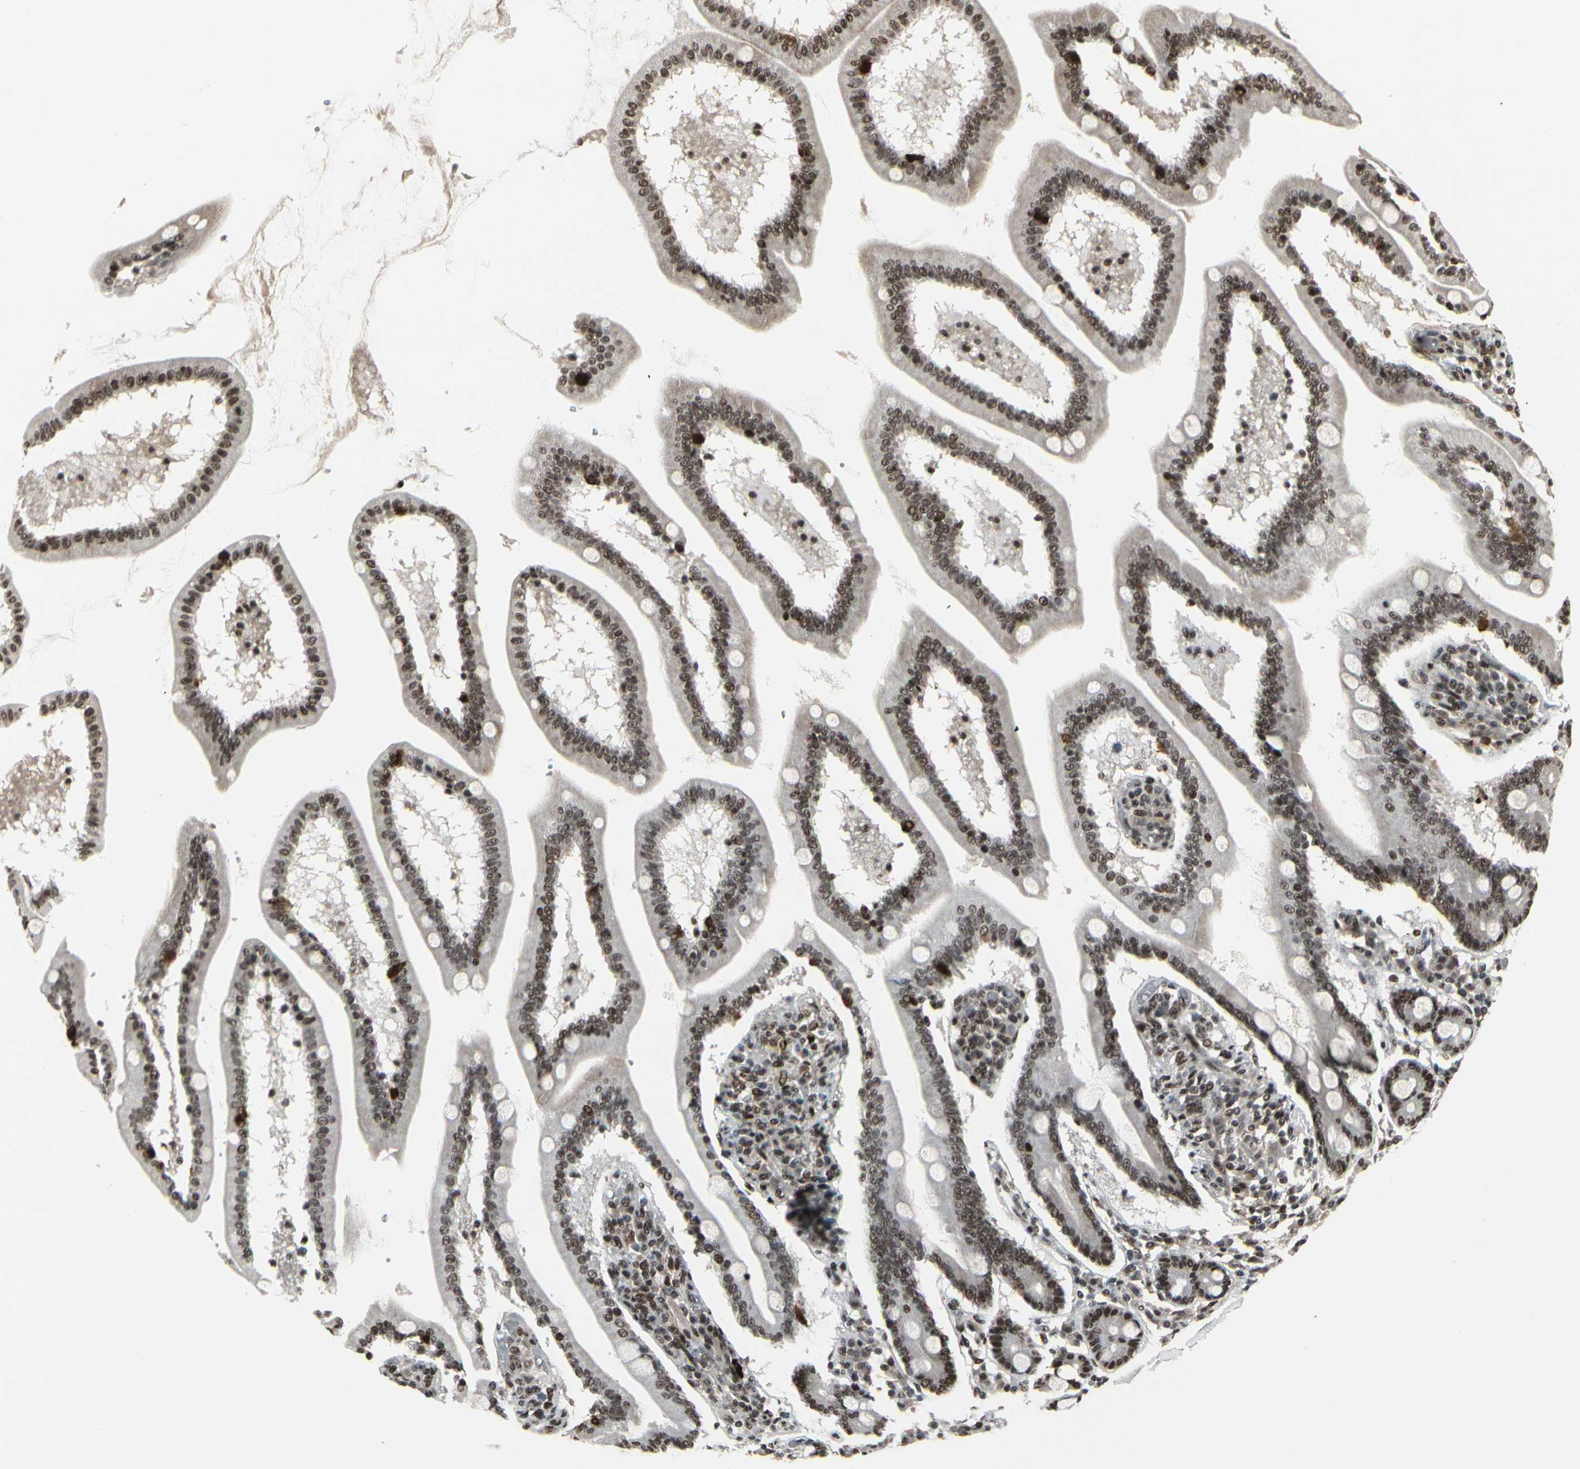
{"staining": {"intensity": "strong", "quantity": ">75%", "location": "nuclear"}, "tissue": "adipose tissue", "cell_type": "Adipocytes", "image_type": "normal", "snomed": [{"axis": "morphology", "description": "Normal tissue, NOS"}, {"axis": "topography", "description": "Duodenum"}], "caption": "Adipocytes reveal high levels of strong nuclear positivity in about >75% of cells in benign human adipose tissue. (brown staining indicates protein expression, while blue staining denotes nuclei).", "gene": "HMG20A", "patient": {"sex": "male", "age": 63}}